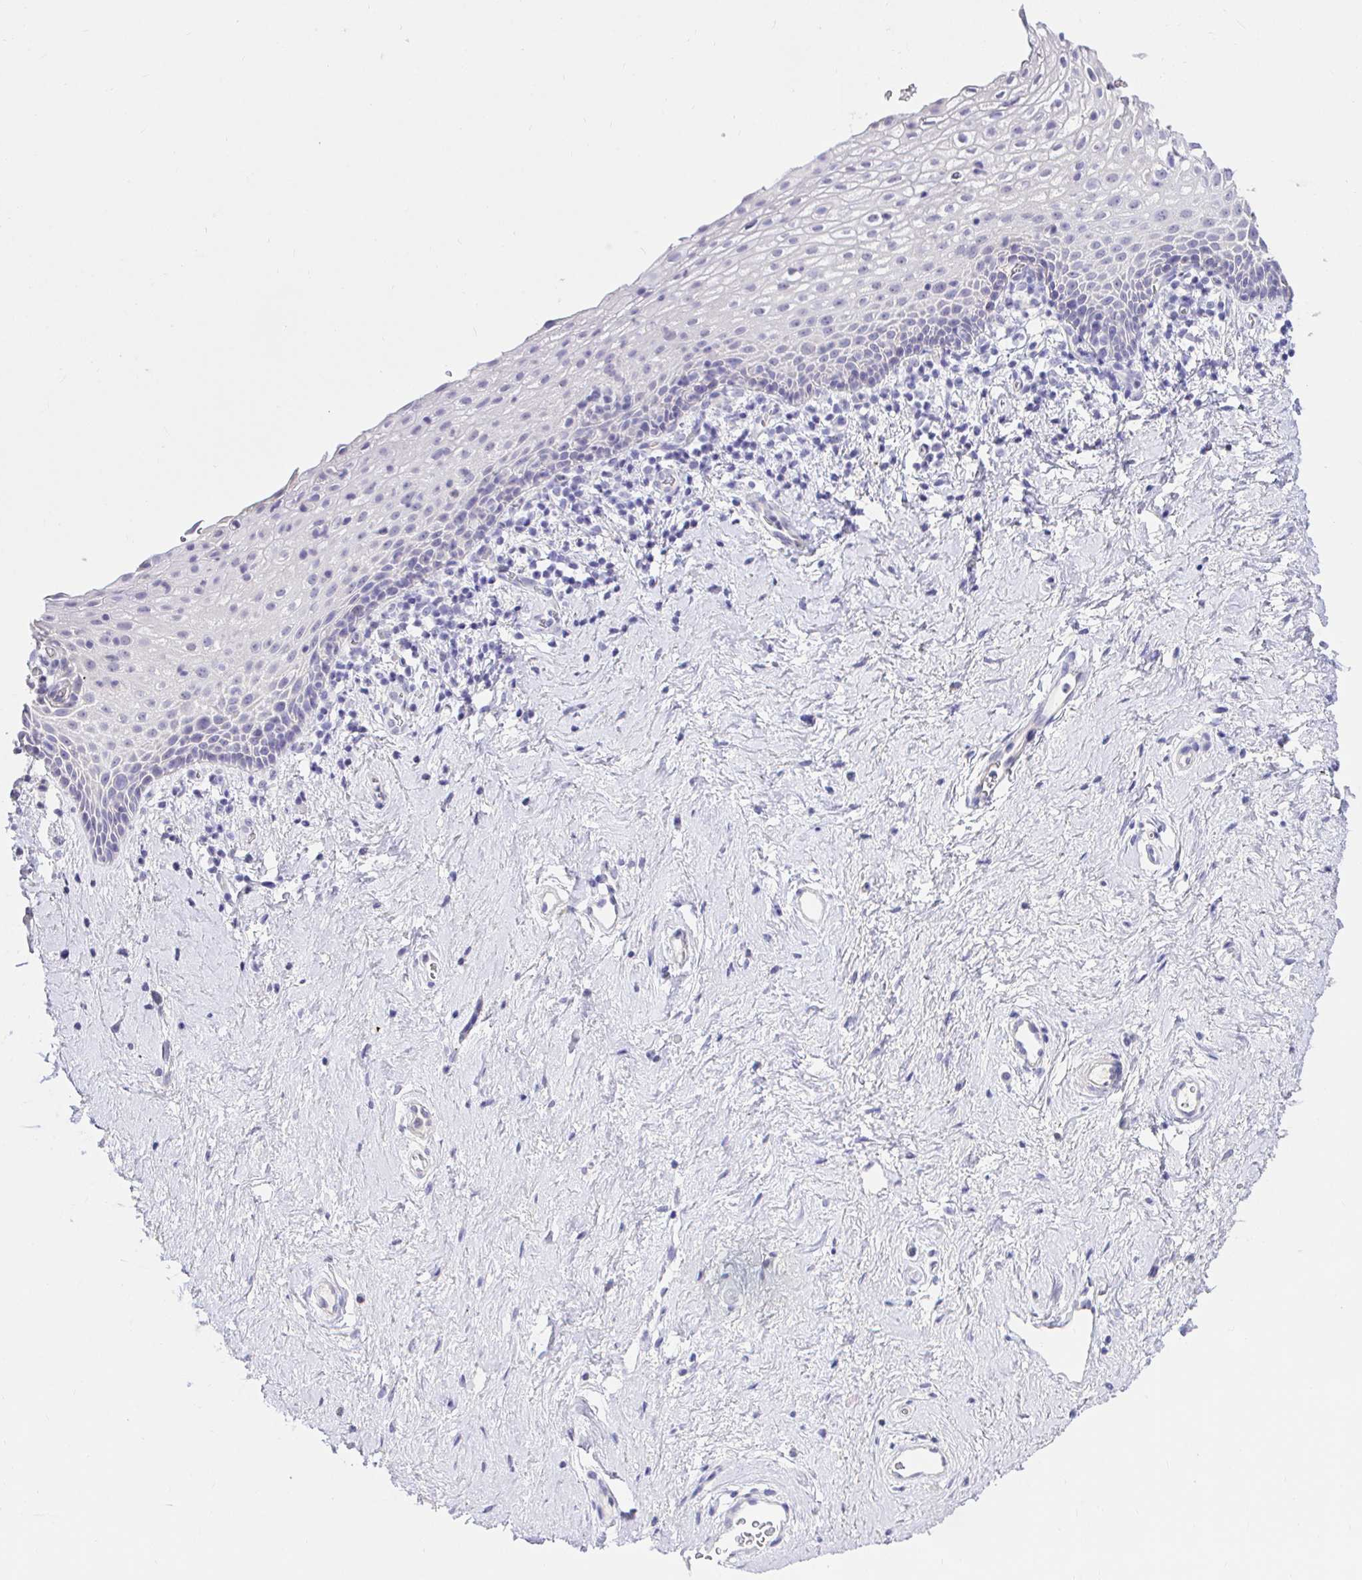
{"staining": {"intensity": "negative", "quantity": "none", "location": "none"}, "tissue": "vagina", "cell_type": "Squamous epithelial cells", "image_type": "normal", "snomed": [{"axis": "morphology", "description": "Normal tissue, NOS"}, {"axis": "topography", "description": "Vagina"}], "caption": "This is a image of immunohistochemistry (IHC) staining of benign vagina, which shows no staining in squamous epithelial cells. Brightfield microscopy of IHC stained with DAB (brown) and hematoxylin (blue), captured at high magnification.", "gene": "CDO1", "patient": {"sex": "female", "age": 61}}